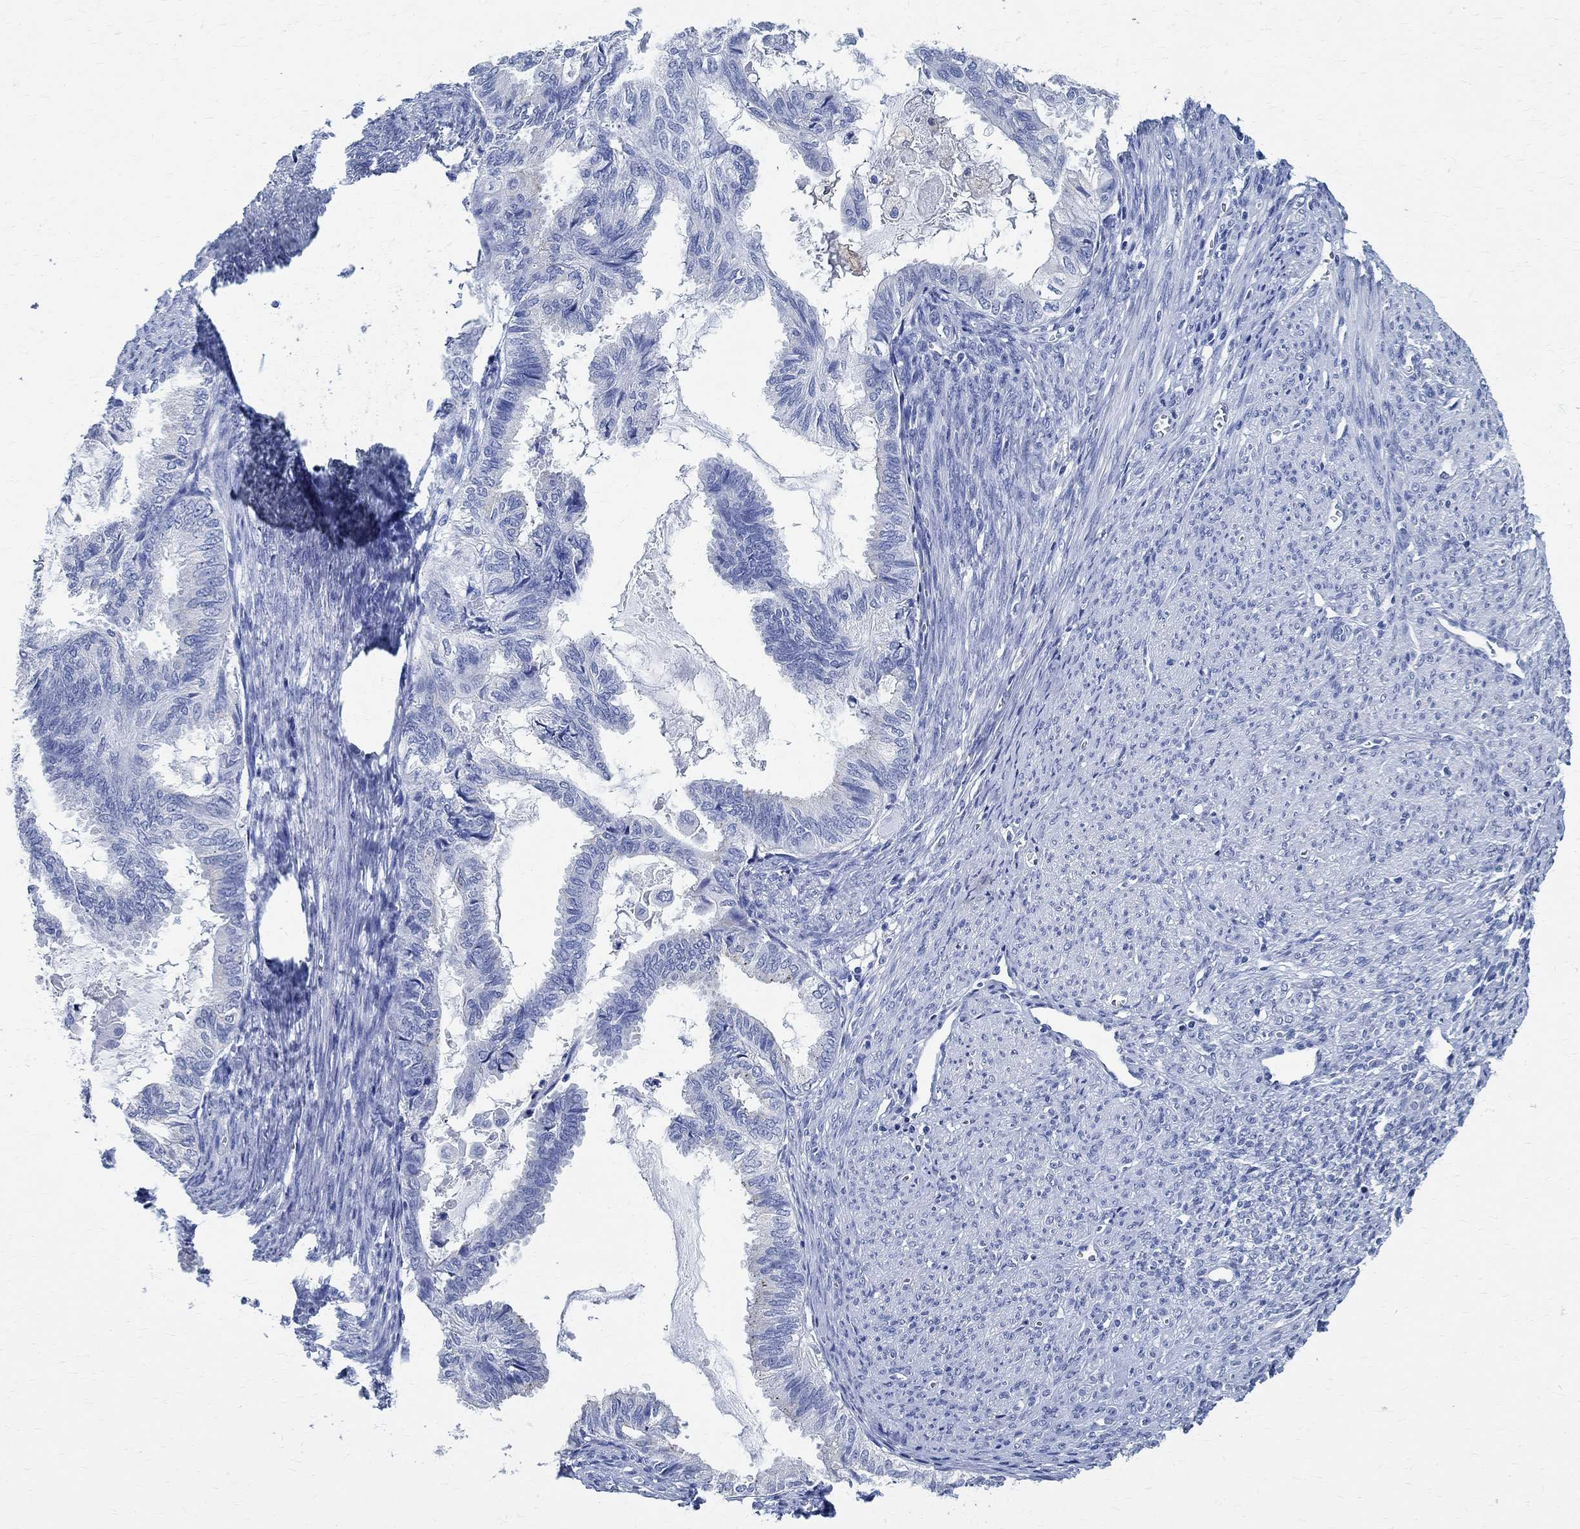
{"staining": {"intensity": "negative", "quantity": "none", "location": "none"}, "tissue": "endometrial cancer", "cell_type": "Tumor cells", "image_type": "cancer", "snomed": [{"axis": "morphology", "description": "Adenocarcinoma, NOS"}, {"axis": "topography", "description": "Endometrium"}], "caption": "High magnification brightfield microscopy of endometrial cancer stained with DAB (3,3'-diaminobenzidine) (brown) and counterstained with hematoxylin (blue): tumor cells show no significant staining.", "gene": "TMEM221", "patient": {"sex": "female", "age": 86}}